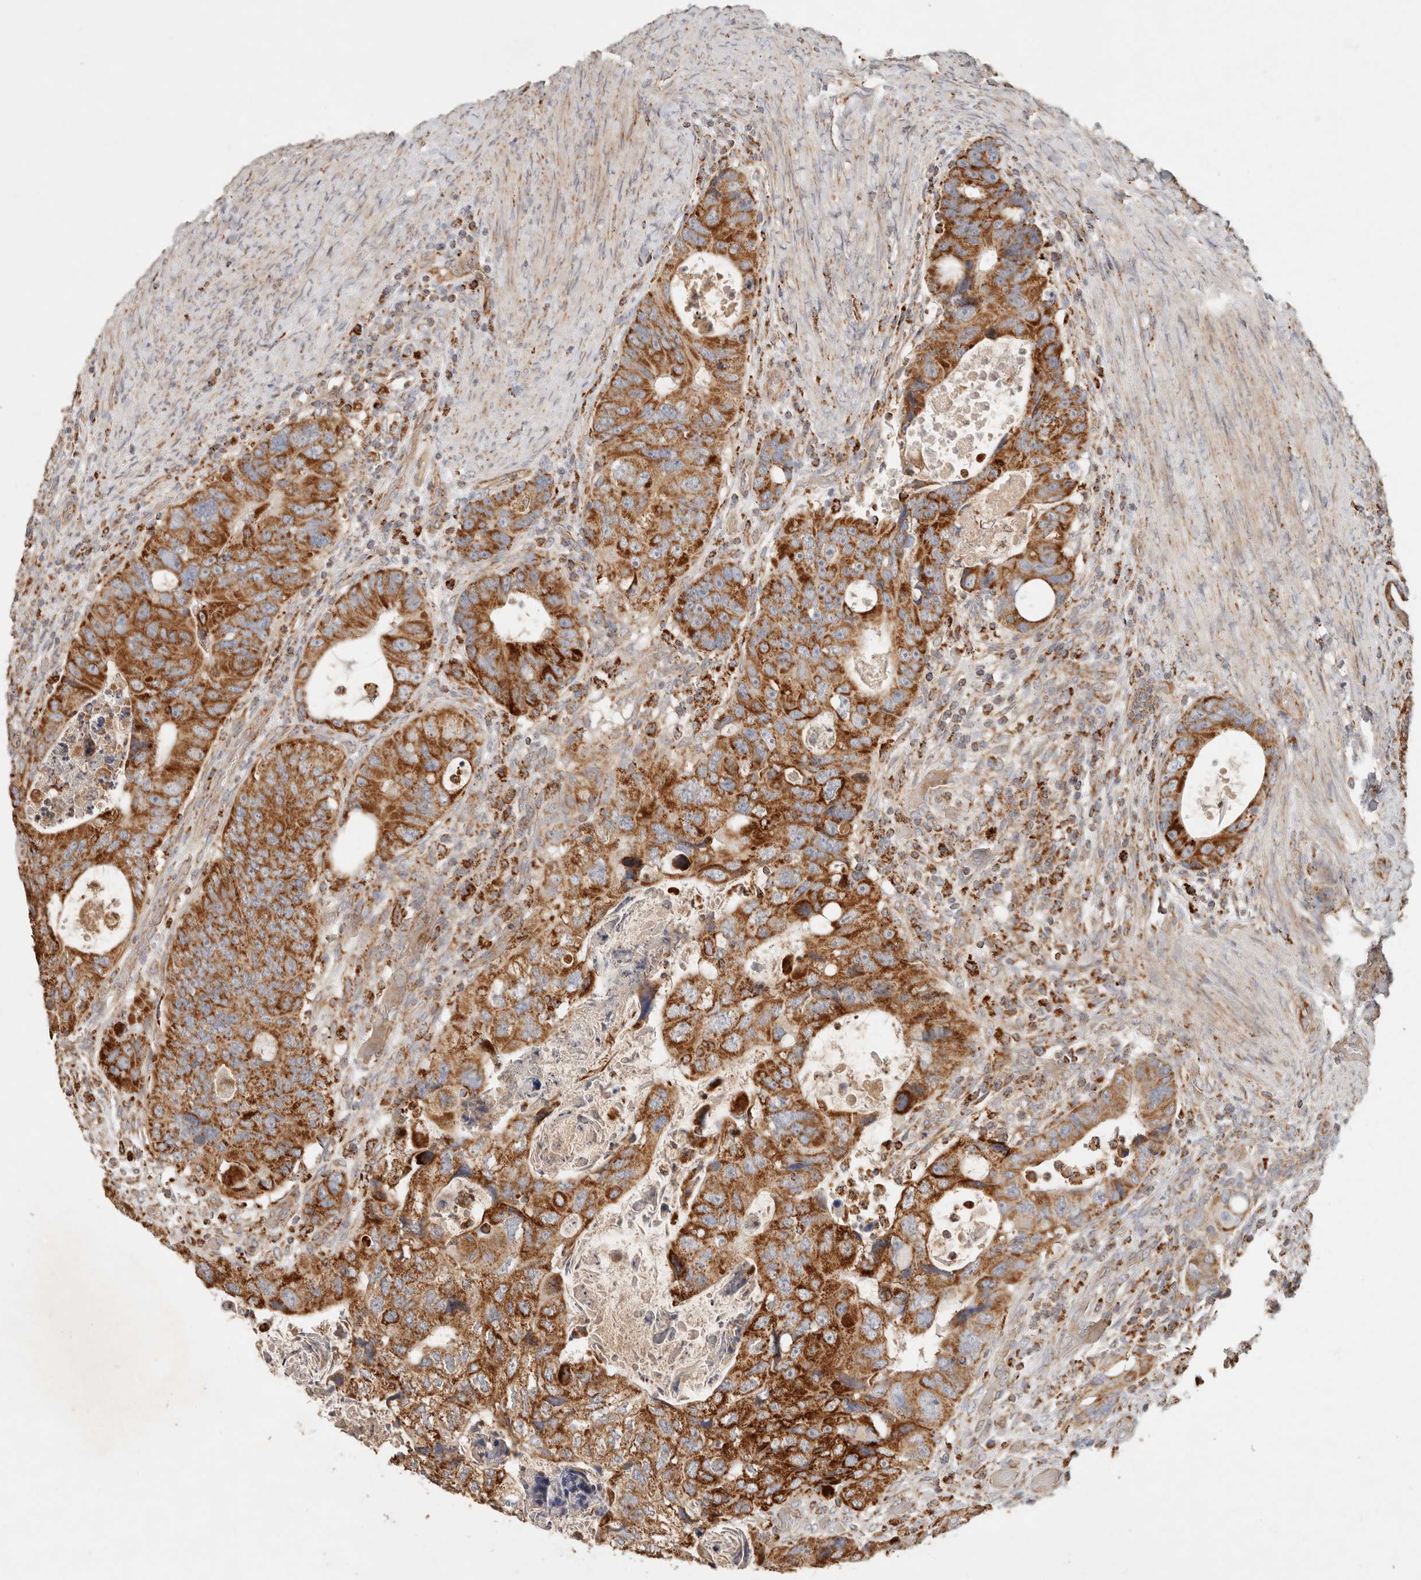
{"staining": {"intensity": "strong", "quantity": ">75%", "location": "cytoplasmic/membranous"}, "tissue": "colorectal cancer", "cell_type": "Tumor cells", "image_type": "cancer", "snomed": [{"axis": "morphology", "description": "Adenocarcinoma, NOS"}, {"axis": "topography", "description": "Rectum"}], "caption": "Immunohistochemistry of human colorectal cancer demonstrates high levels of strong cytoplasmic/membranous positivity in approximately >75% of tumor cells.", "gene": "ARHGEF10L", "patient": {"sex": "male", "age": 59}}